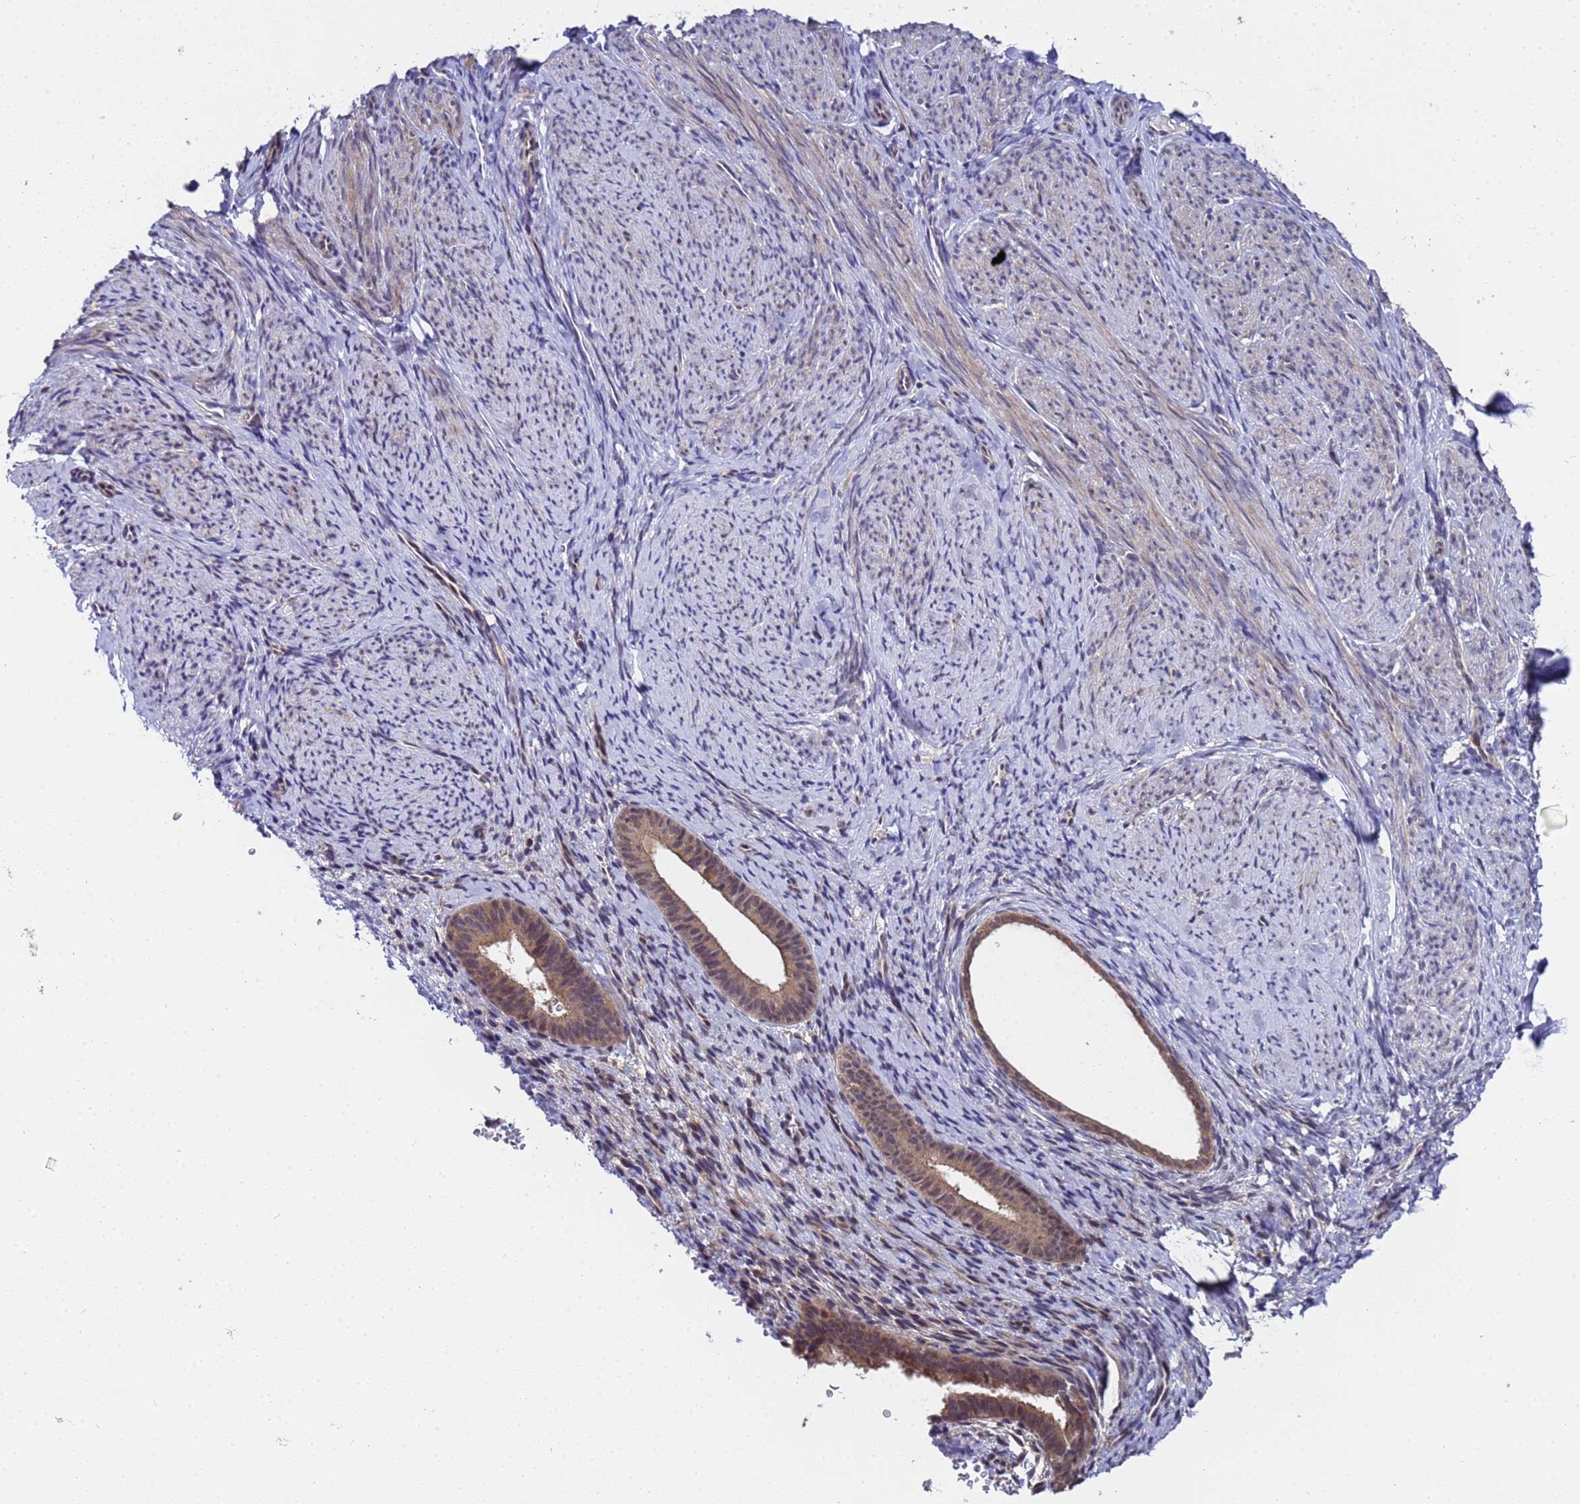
{"staining": {"intensity": "negative", "quantity": "none", "location": "none"}, "tissue": "endometrium", "cell_type": "Cells in endometrial stroma", "image_type": "normal", "snomed": [{"axis": "morphology", "description": "Normal tissue, NOS"}, {"axis": "topography", "description": "Endometrium"}], "caption": "This histopathology image is of benign endometrium stained with IHC to label a protein in brown with the nuclei are counter-stained blue. There is no staining in cells in endometrial stroma.", "gene": "ANAPC13", "patient": {"sex": "female", "age": 65}}